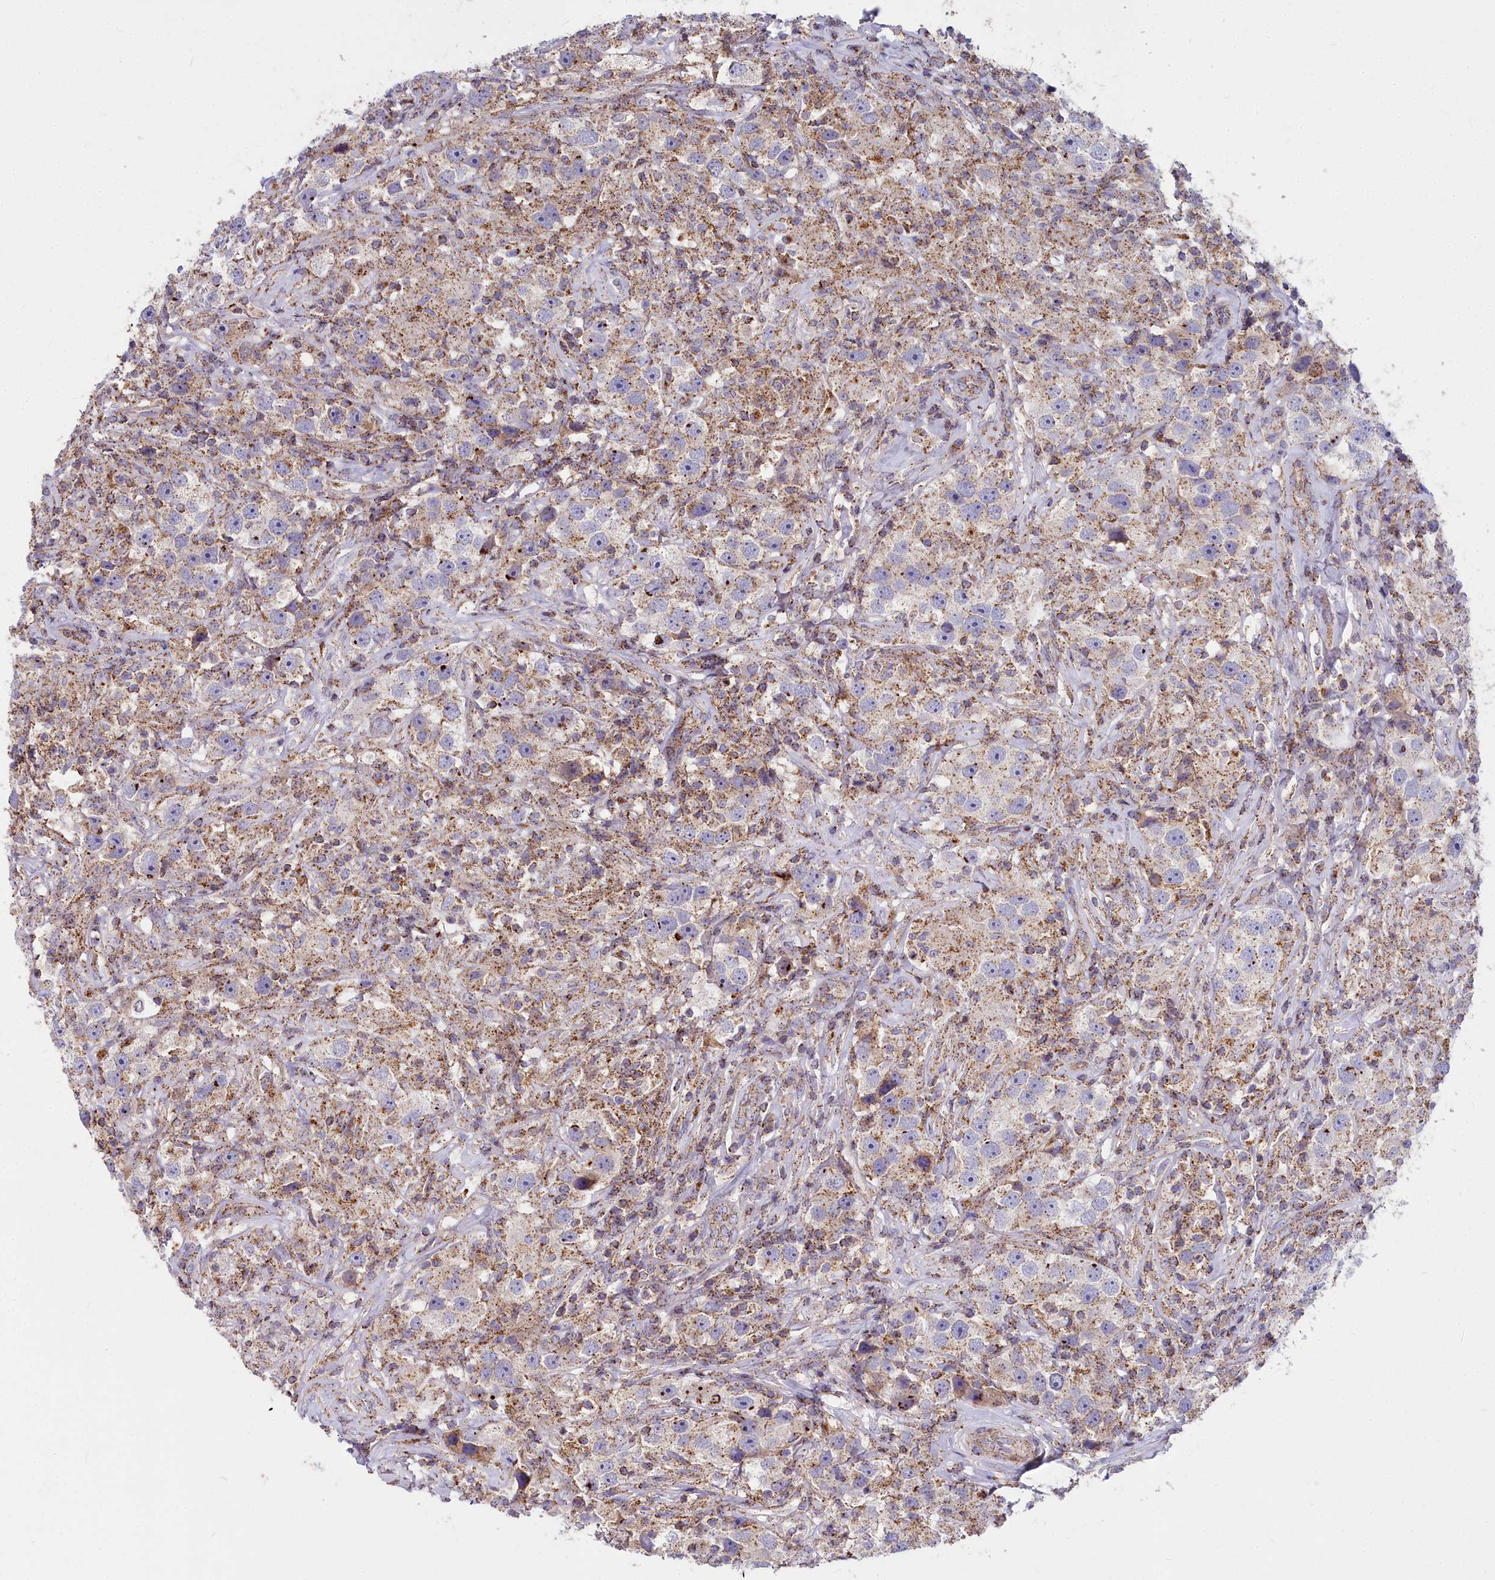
{"staining": {"intensity": "weak", "quantity": "<25%", "location": "cytoplasmic/membranous"}, "tissue": "testis cancer", "cell_type": "Tumor cells", "image_type": "cancer", "snomed": [{"axis": "morphology", "description": "Seminoma, NOS"}, {"axis": "topography", "description": "Testis"}], "caption": "Tumor cells are negative for protein expression in human seminoma (testis).", "gene": "FRMPD1", "patient": {"sex": "male", "age": 49}}